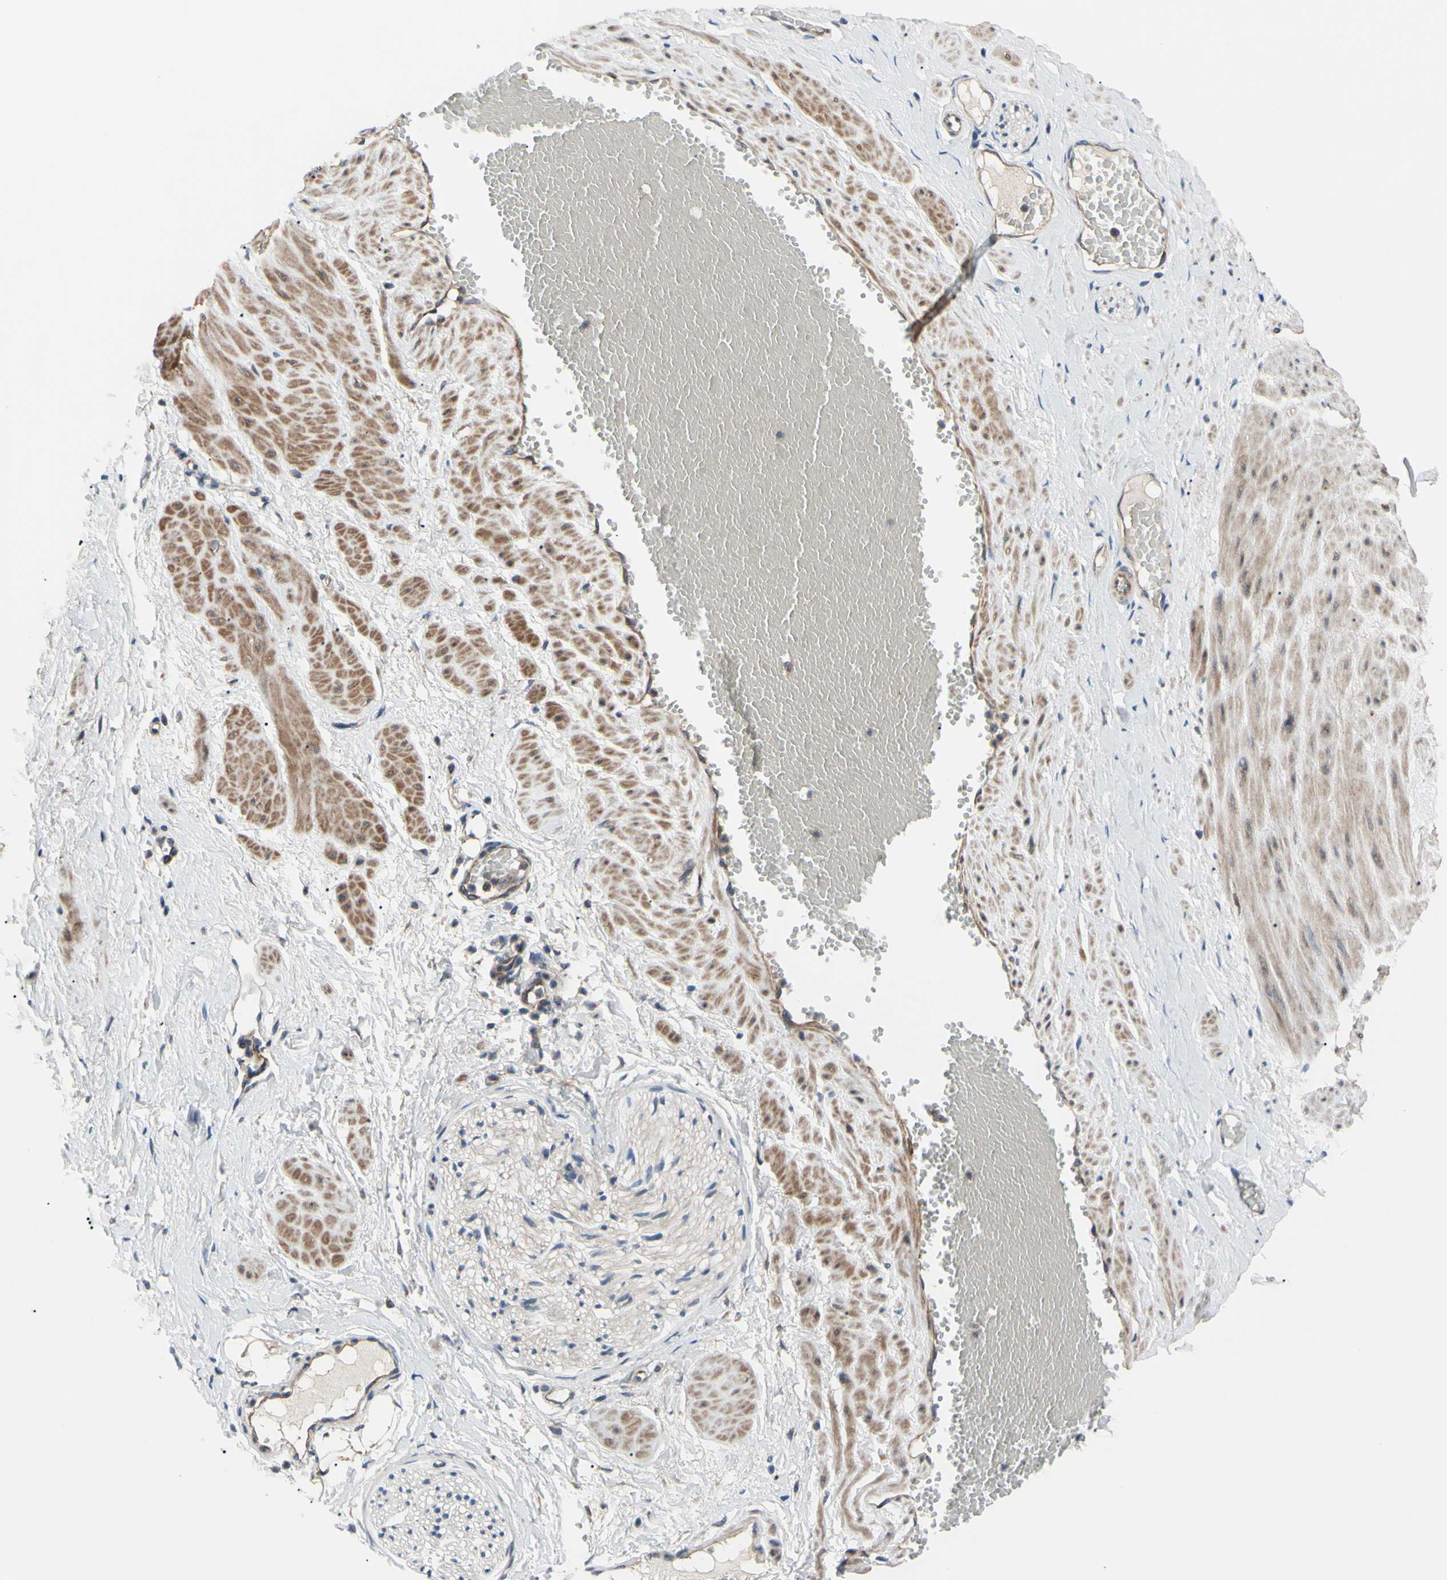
{"staining": {"intensity": "moderate", "quantity": "<25%", "location": "cytoplasmic/membranous"}, "tissue": "adipose tissue", "cell_type": "Adipocytes", "image_type": "normal", "snomed": [{"axis": "morphology", "description": "Normal tissue, NOS"}, {"axis": "topography", "description": "Soft tissue"}, {"axis": "topography", "description": "Vascular tissue"}], "caption": "DAB immunohistochemical staining of unremarkable human adipose tissue demonstrates moderate cytoplasmic/membranous protein staining in approximately <25% of adipocytes.", "gene": "SVIL", "patient": {"sex": "female", "age": 35}}